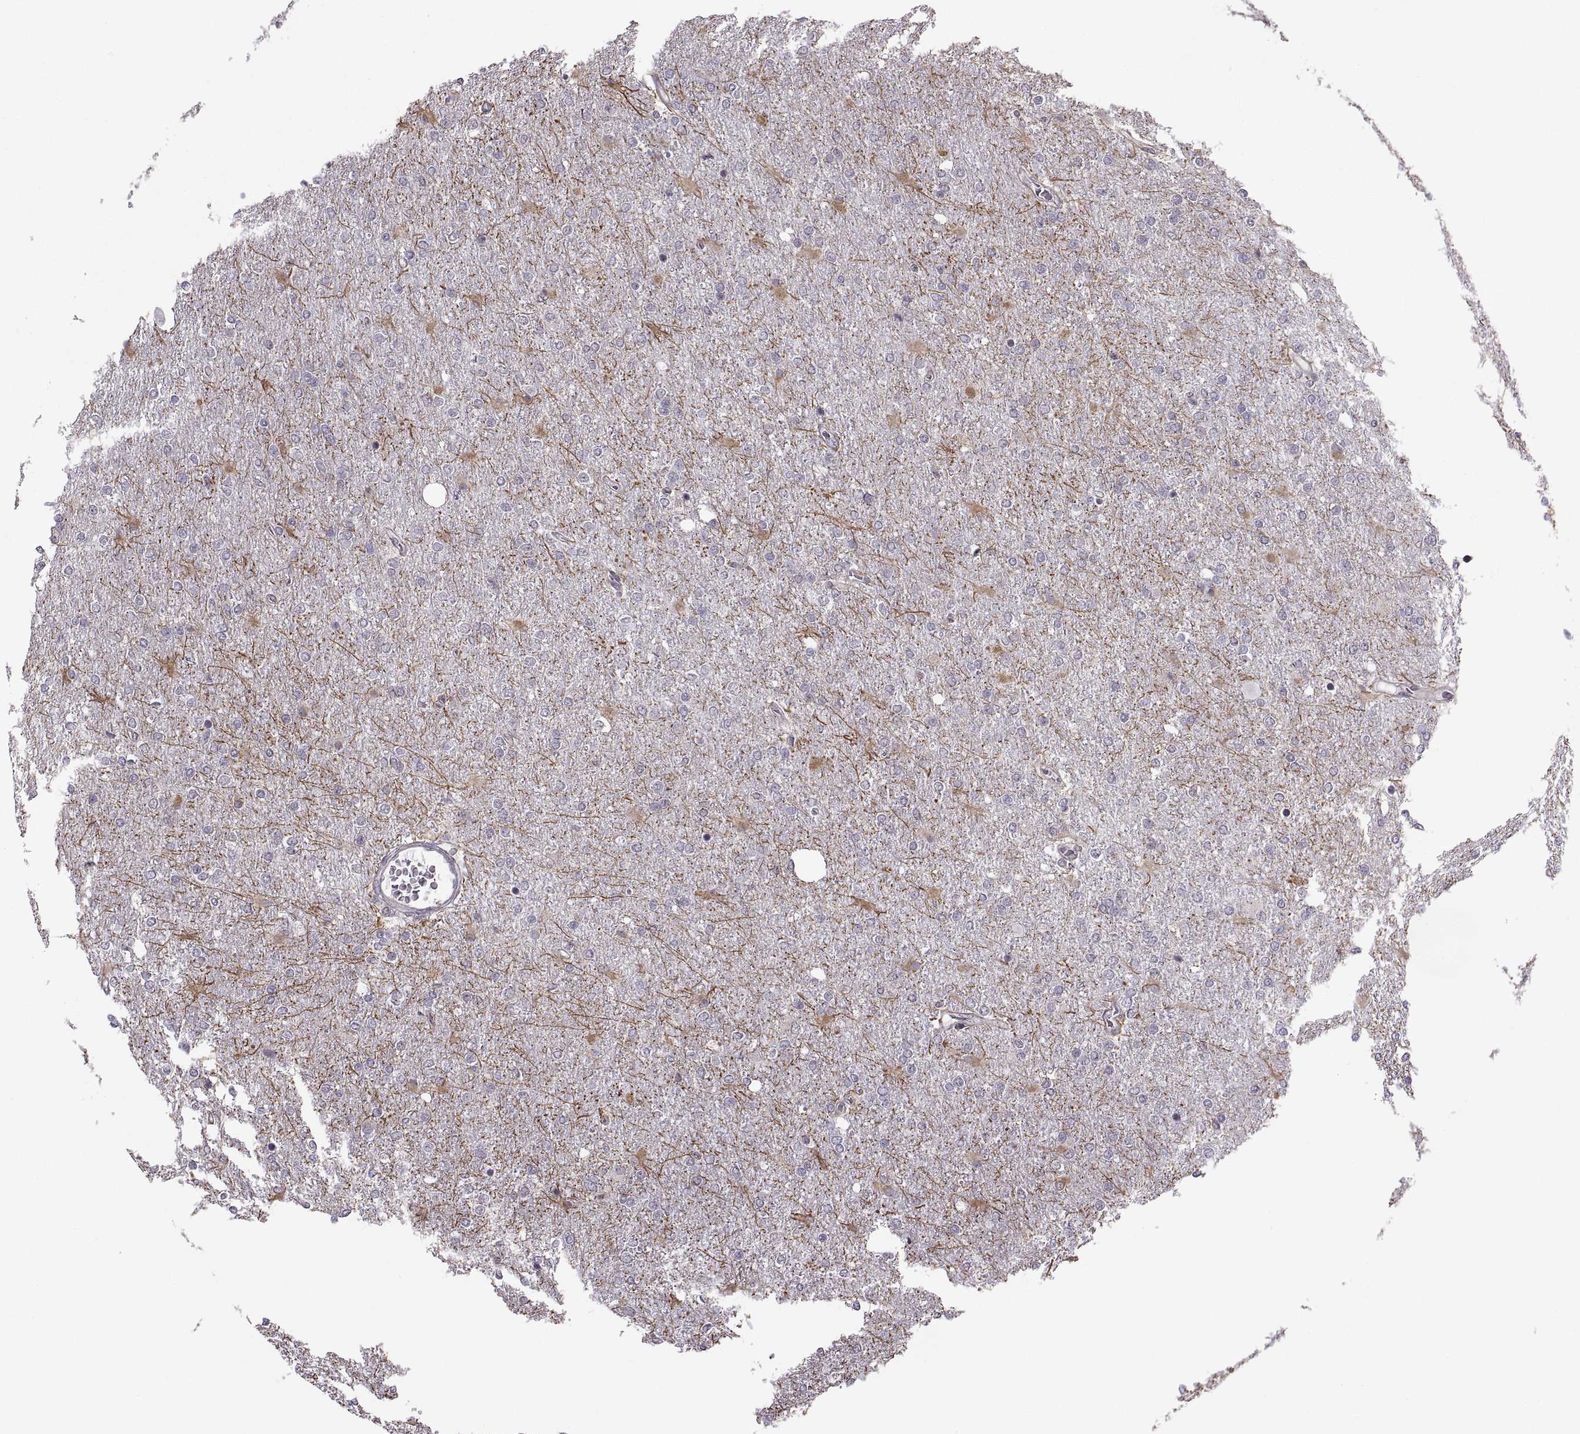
{"staining": {"intensity": "negative", "quantity": "none", "location": "none"}, "tissue": "glioma", "cell_type": "Tumor cells", "image_type": "cancer", "snomed": [{"axis": "morphology", "description": "Glioma, malignant, High grade"}, {"axis": "topography", "description": "Cerebral cortex"}], "caption": "Immunohistochemistry of human malignant glioma (high-grade) shows no positivity in tumor cells.", "gene": "LUZP2", "patient": {"sex": "male", "age": 70}}